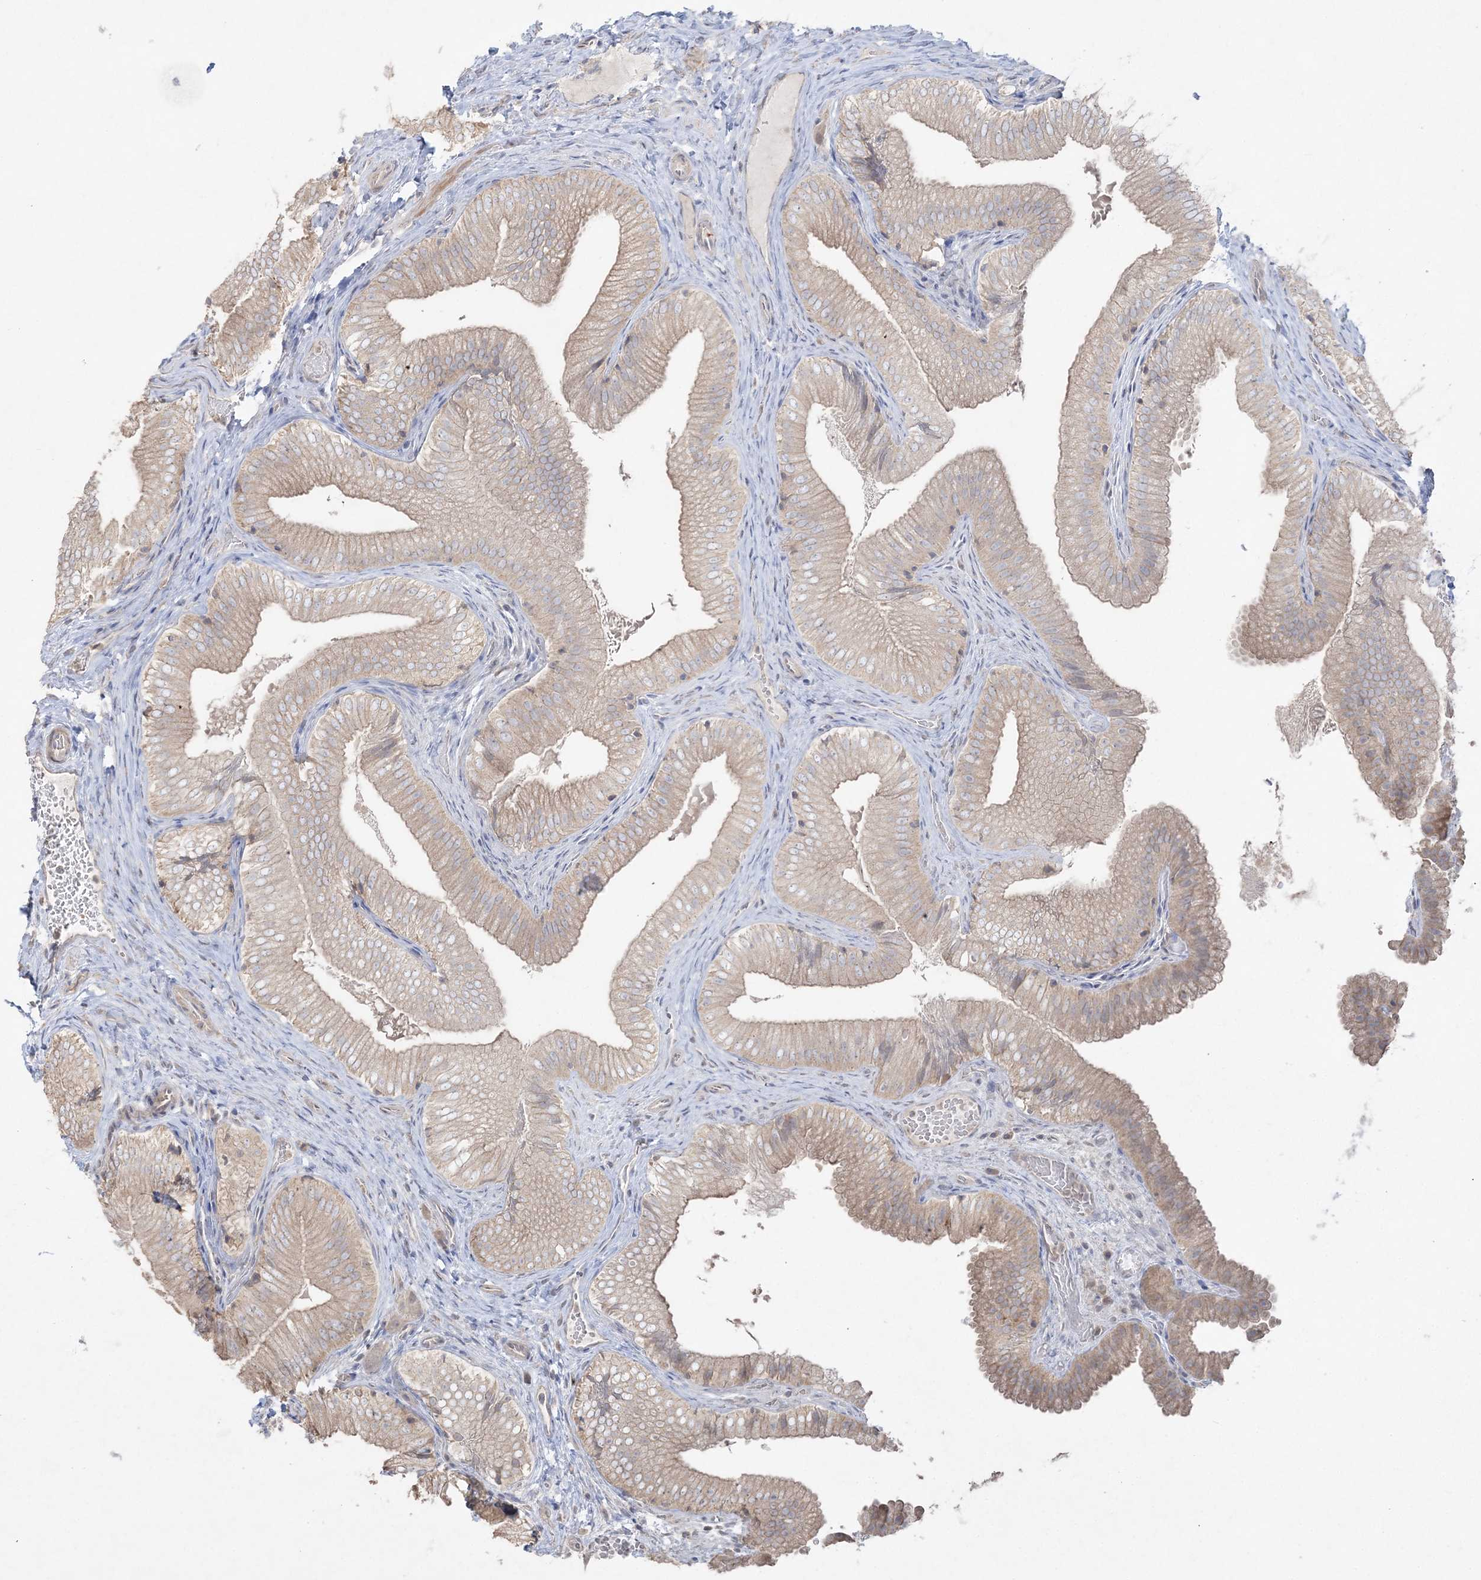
{"staining": {"intensity": "weak", "quantity": "25%-75%", "location": "cytoplasmic/membranous"}, "tissue": "gallbladder", "cell_type": "Glandular cells", "image_type": "normal", "snomed": [{"axis": "morphology", "description": "Normal tissue, NOS"}, {"axis": "topography", "description": "Gallbladder"}], "caption": "An image showing weak cytoplasmic/membranous staining in about 25%-75% of glandular cells in benign gallbladder, as visualized by brown immunohistochemical staining.", "gene": "SH3BP4", "patient": {"sex": "female", "age": 30}}